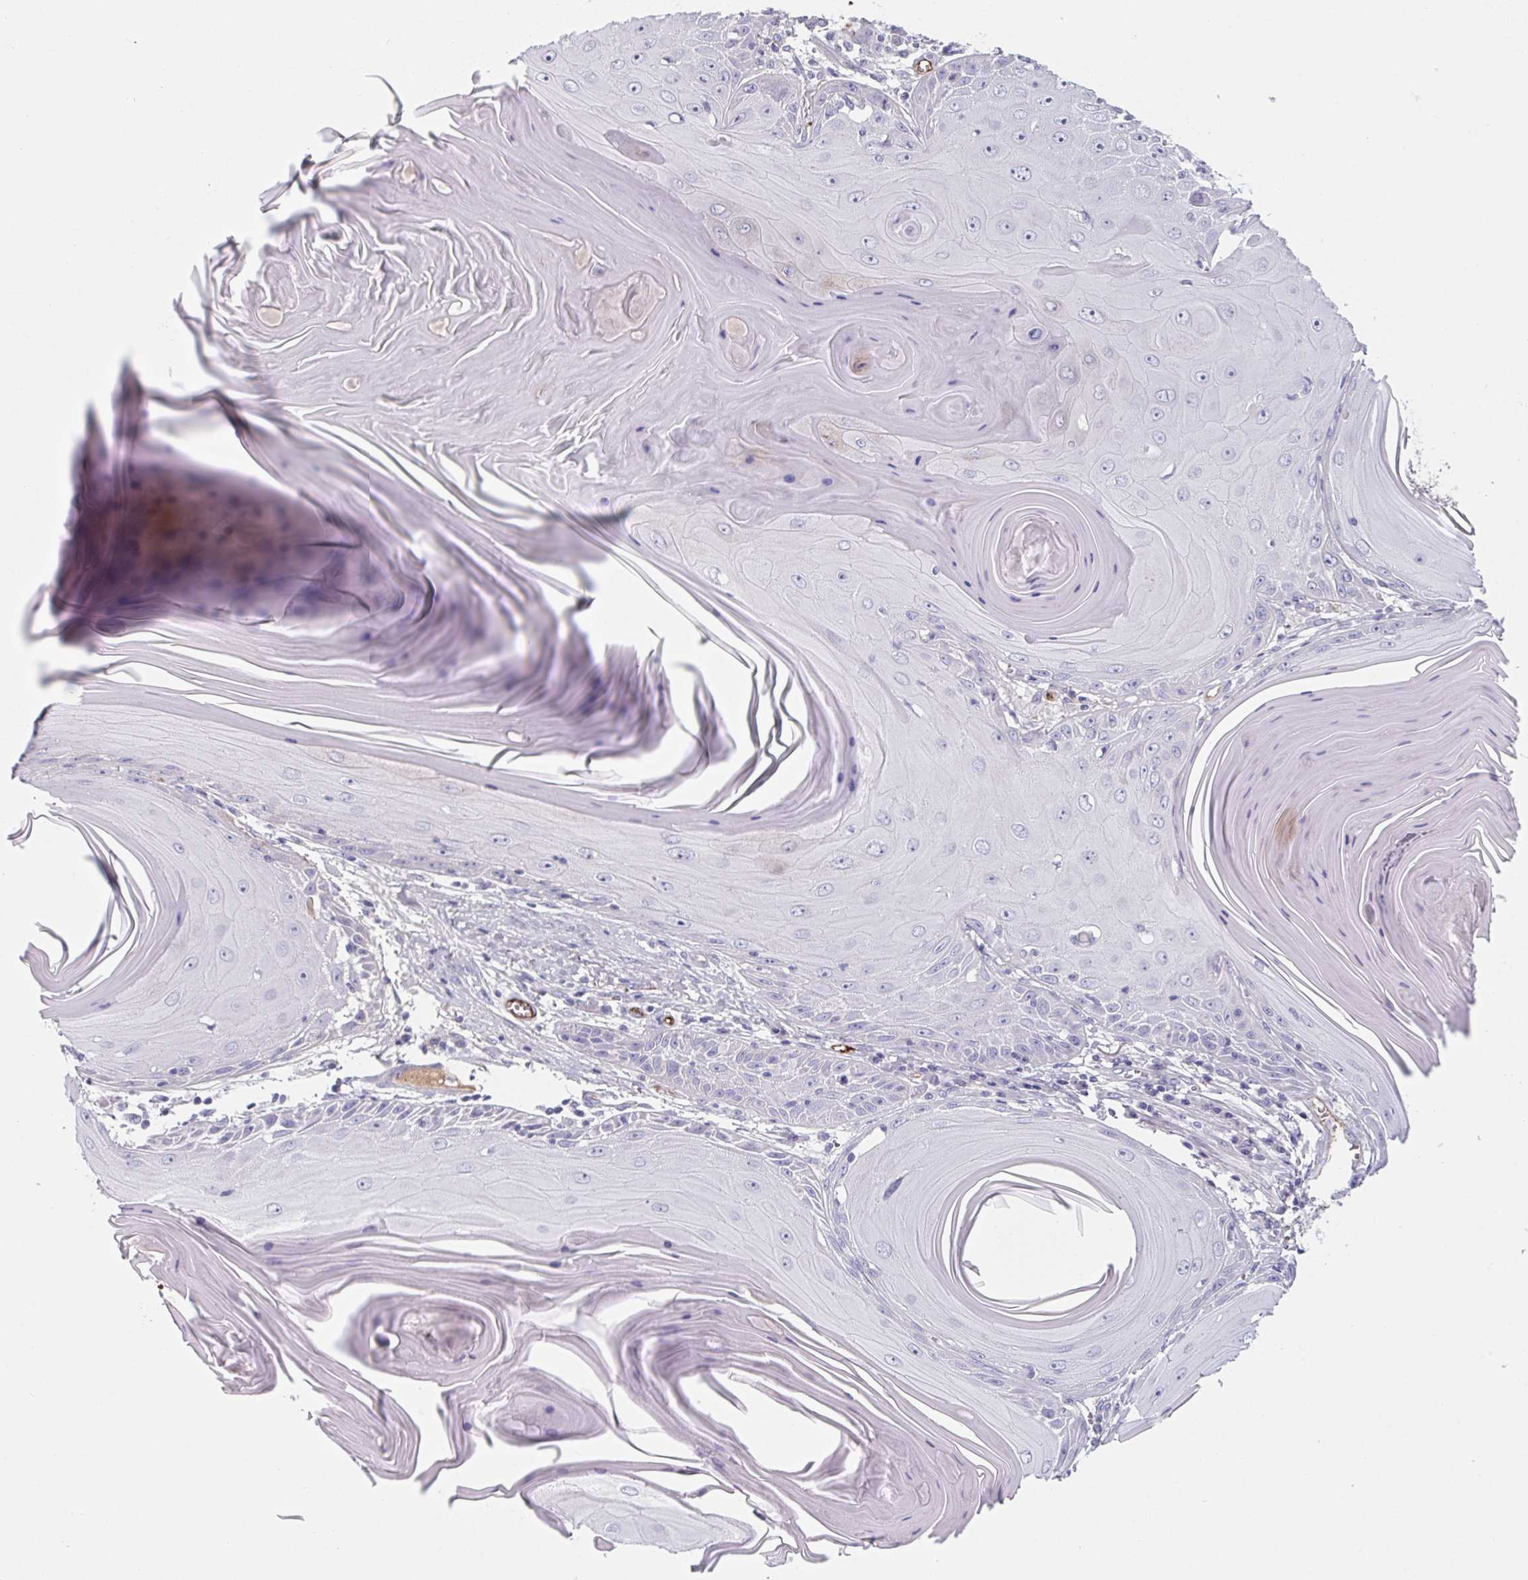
{"staining": {"intensity": "negative", "quantity": "none", "location": "none"}, "tissue": "skin cancer", "cell_type": "Tumor cells", "image_type": "cancer", "snomed": [{"axis": "morphology", "description": "Squamous cell carcinoma, NOS"}, {"axis": "topography", "description": "Skin"}, {"axis": "topography", "description": "Vulva"}], "caption": "This image is of skin squamous cell carcinoma stained with immunohistochemistry (IHC) to label a protein in brown with the nuclei are counter-stained blue. There is no positivity in tumor cells.", "gene": "LPA", "patient": {"sex": "female", "age": 85}}